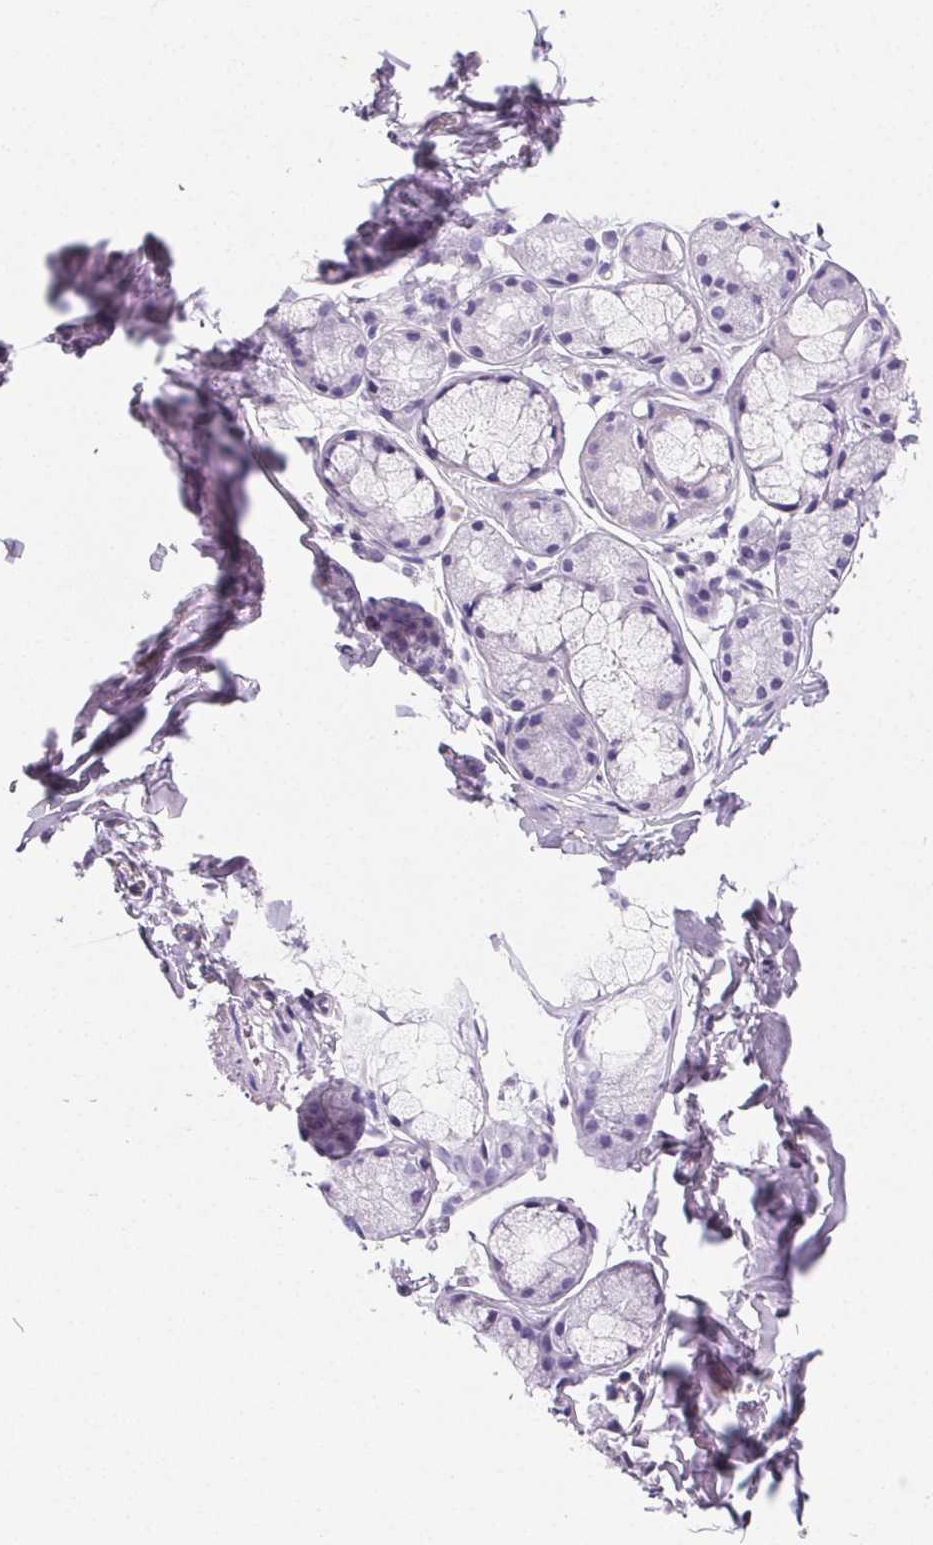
{"staining": {"intensity": "negative", "quantity": "none", "location": "none"}, "tissue": "adipose tissue", "cell_type": "Adipocytes", "image_type": "normal", "snomed": [{"axis": "morphology", "description": "Normal tissue, NOS"}, {"axis": "topography", "description": "Lymph node"}, {"axis": "topography", "description": "Cartilage tissue"}, {"axis": "topography", "description": "Bronchus"}], "caption": "A micrograph of adipose tissue stained for a protein exhibits no brown staining in adipocytes. Brightfield microscopy of IHC stained with DAB (3,3'-diaminobenzidine) (brown) and hematoxylin (blue), captured at high magnification.", "gene": "PRSS1", "patient": {"sex": "female", "age": 70}}